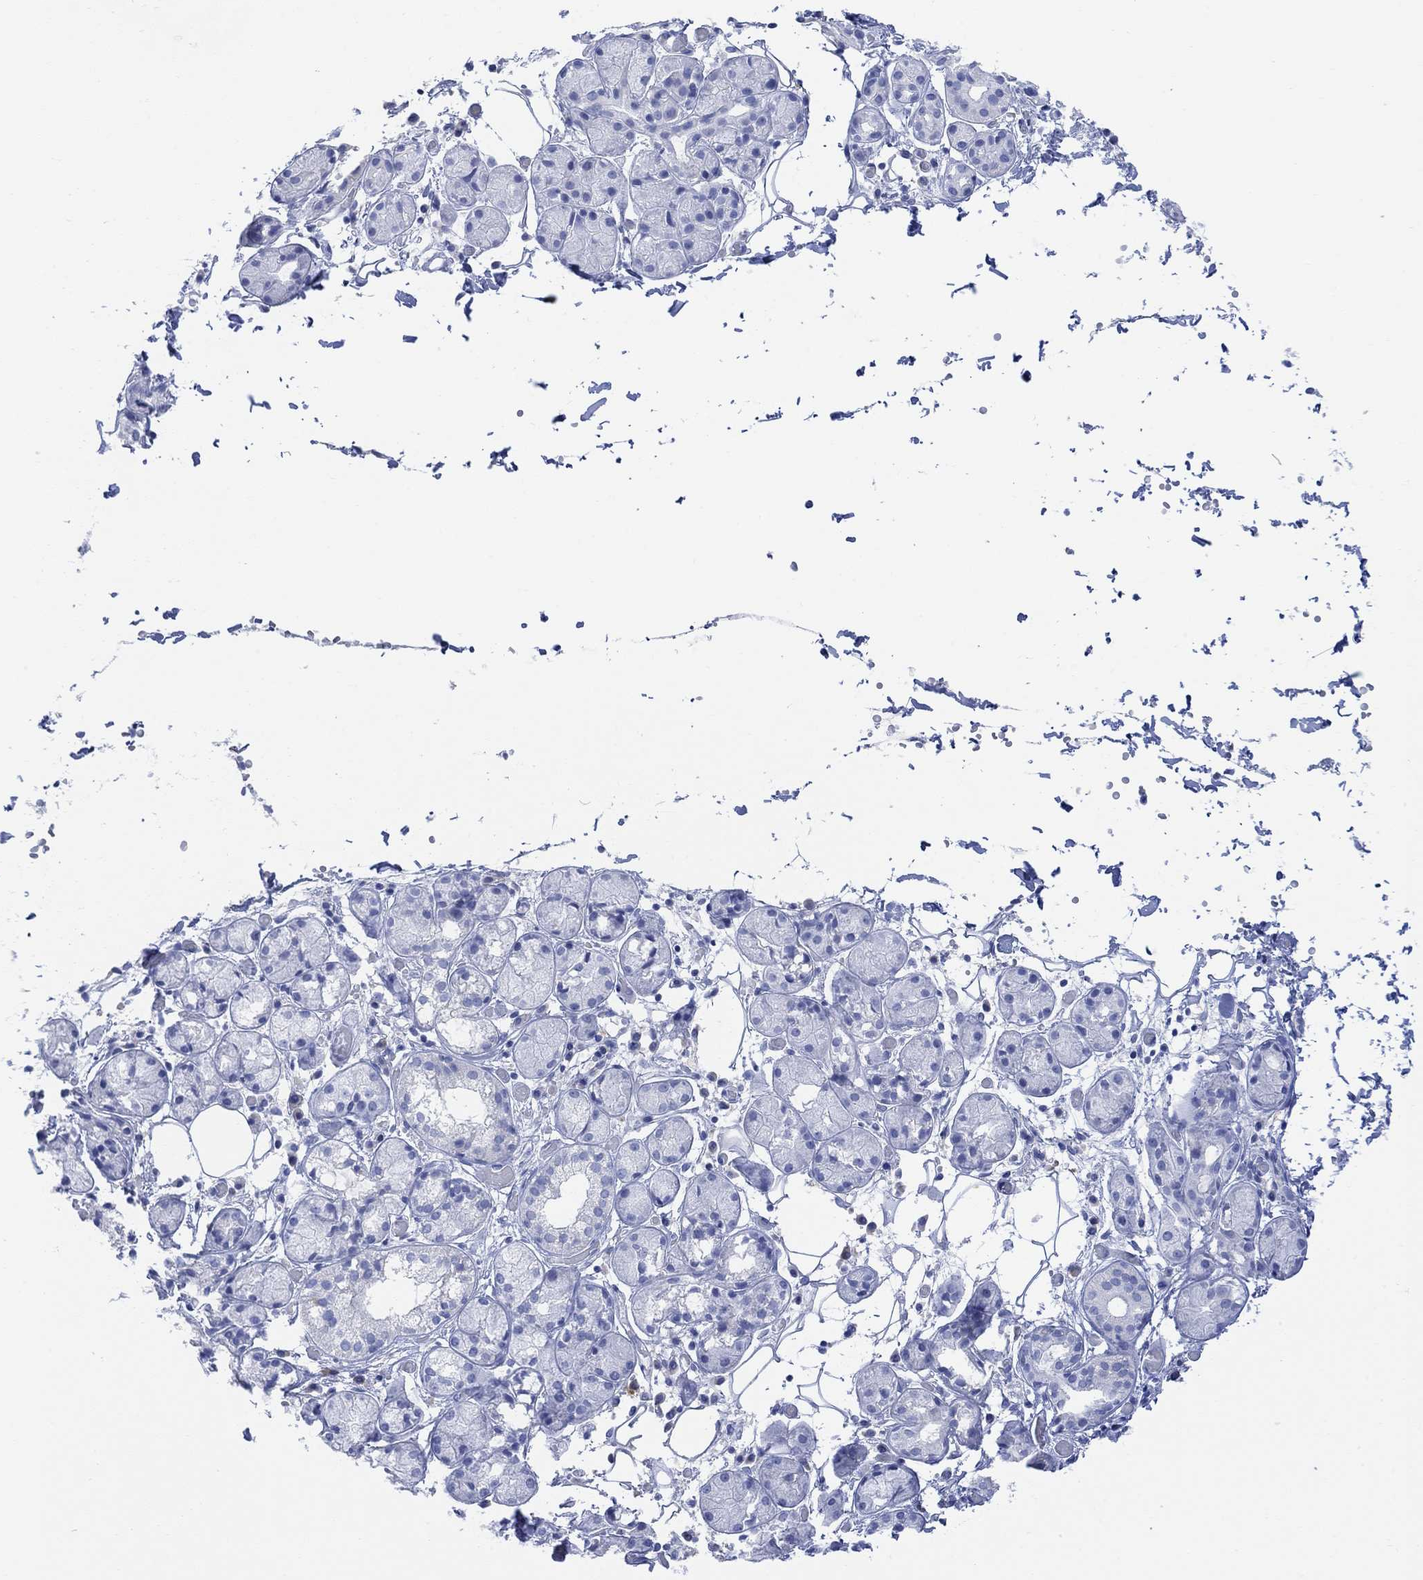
{"staining": {"intensity": "negative", "quantity": "none", "location": "none"}, "tissue": "salivary gland", "cell_type": "Glandular cells", "image_type": "normal", "snomed": [{"axis": "morphology", "description": "Normal tissue, NOS"}, {"axis": "topography", "description": "Salivary gland"}, {"axis": "topography", "description": "Peripheral nerve tissue"}], "caption": "Human salivary gland stained for a protein using IHC displays no staining in glandular cells.", "gene": "GNG13", "patient": {"sex": "male", "age": 71}}